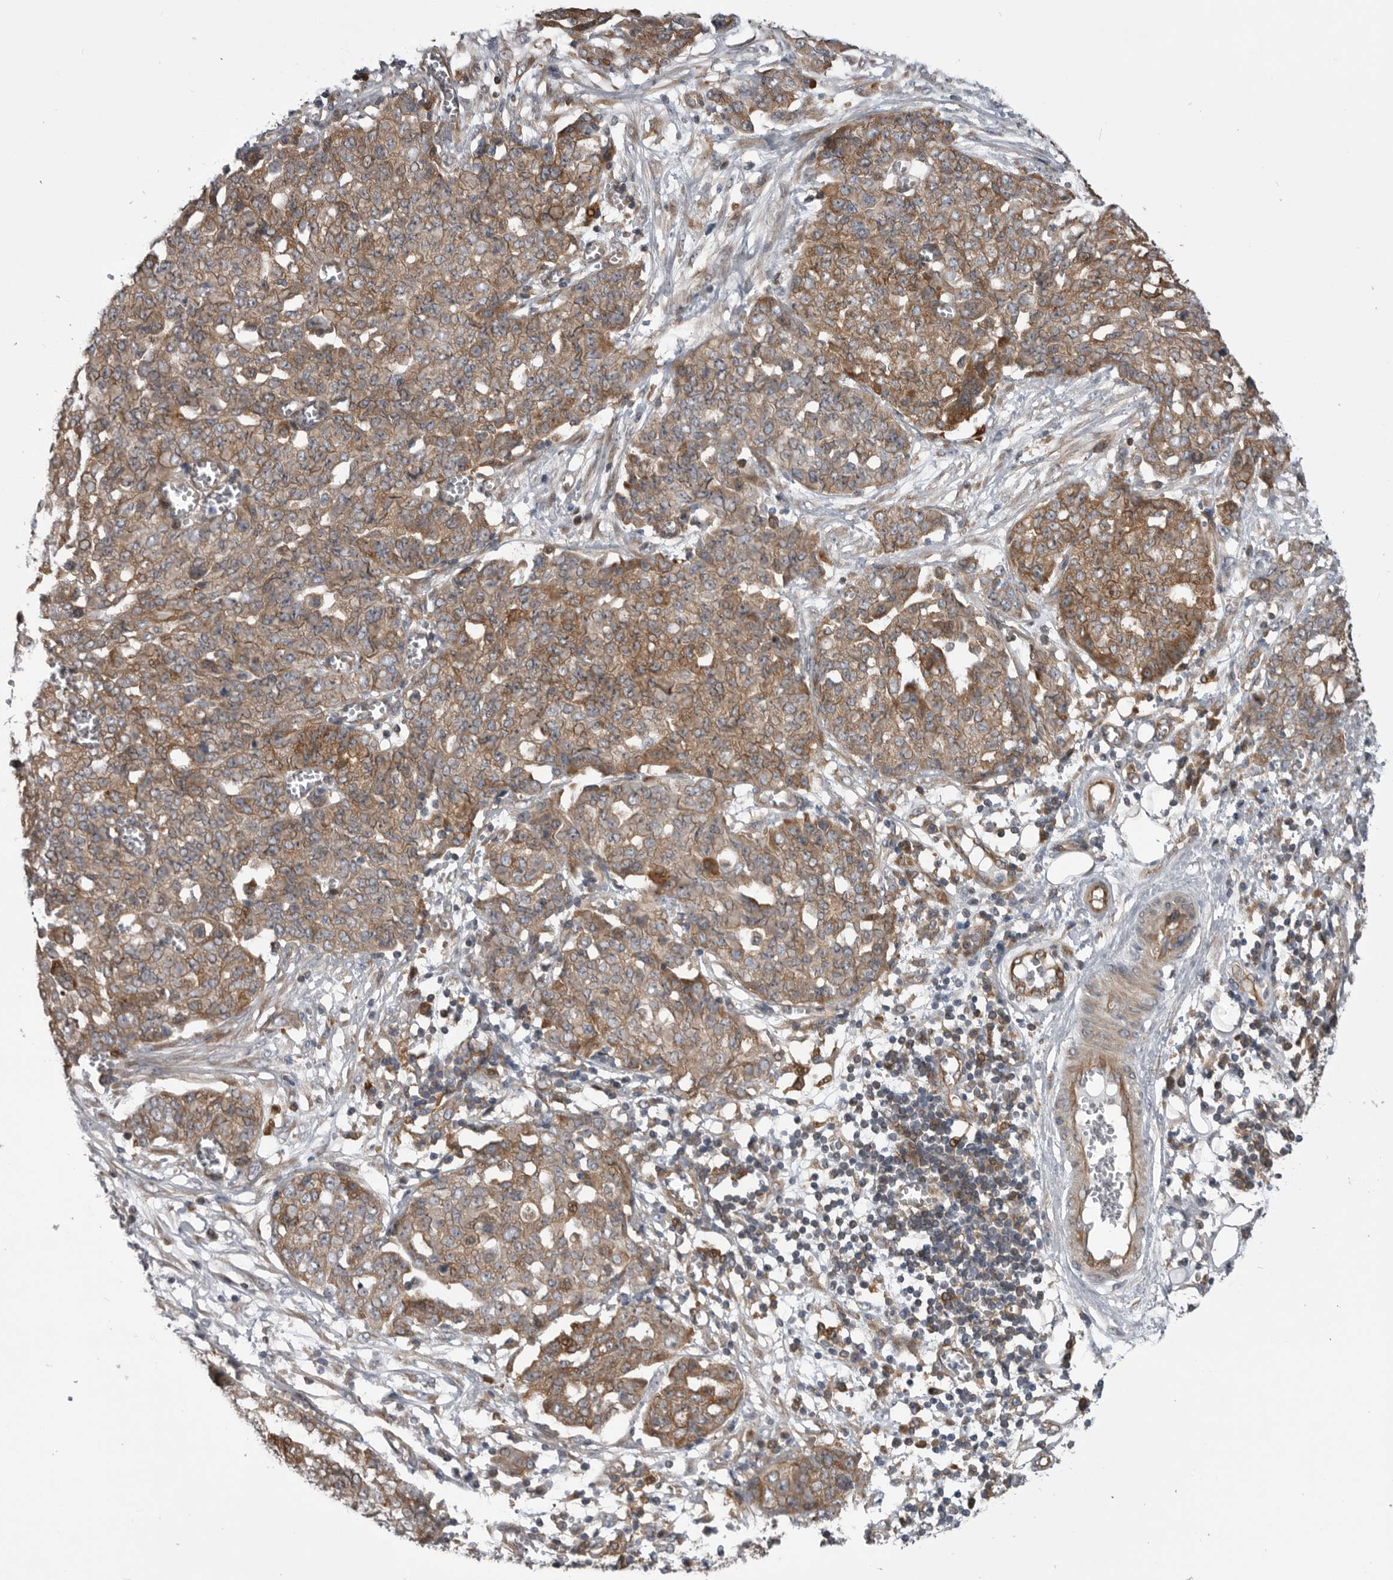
{"staining": {"intensity": "weak", "quantity": ">75%", "location": "cytoplasmic/membranous"}, "tissue": "ovarian cancer", "cell_type": "Tumor cells", "image_type": "cancer", "snomed": [{"axis": "morphology", "description": "Cystadenocarcinoma, serous, NOS"}, {"axis": "topography", "description": "Soft tissue"}, {"axis": "topography", "description": "Ovary"}], "caption": "Brown immunohistochemical staining in ovarian cancer (serous cystadenocarcinoma) exhibits weak cytoplasmic/membranous expression in approximately >75% of tumor cells. The staining was performed using DAB to visualize the protein expression in brown, while the nuclei were stained in blue with hematoxylin (Magnification: 20x).", "gene": "RAB3GAP2", "patient": {"sex": "female", "age": 57}}